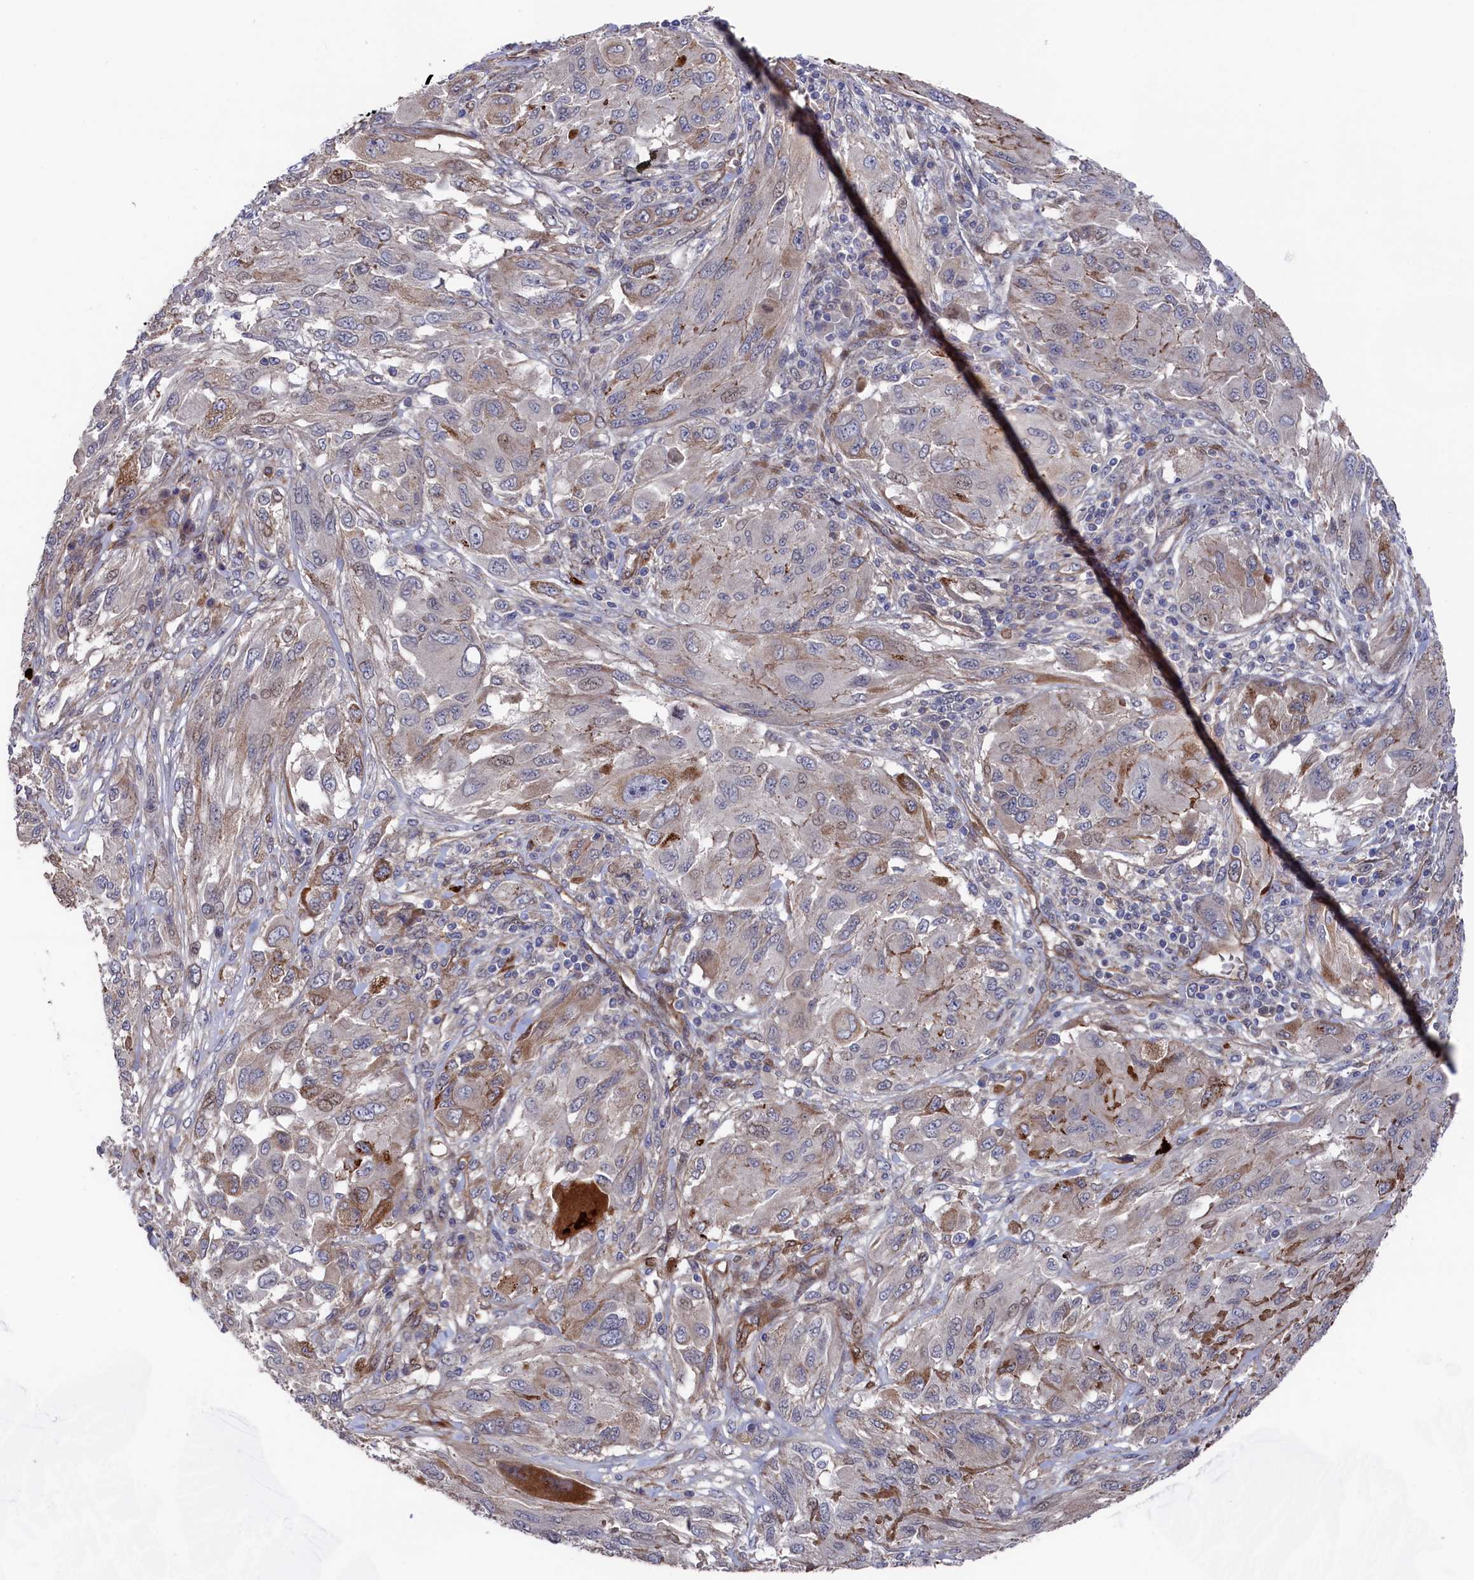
{"staining": {"intensity": "weak", "quantity": "<25%", "location": "cytoplasmic/membranous"}, "tissue": "melanoma", "cell_type": "Tumor cells", "image_type": "cancer", "snomed": [{"axis": "morphology", "description": "Malignant melanoma, NOS"}, {"axis": "topography", "description": "Skin"}], "caption": "Immunohistochemical staining of malignant melanoma exhibits no significant expression in tumor cells.", "gene": "ZNF891", "patient": {"sex": "female", "age": 91}}